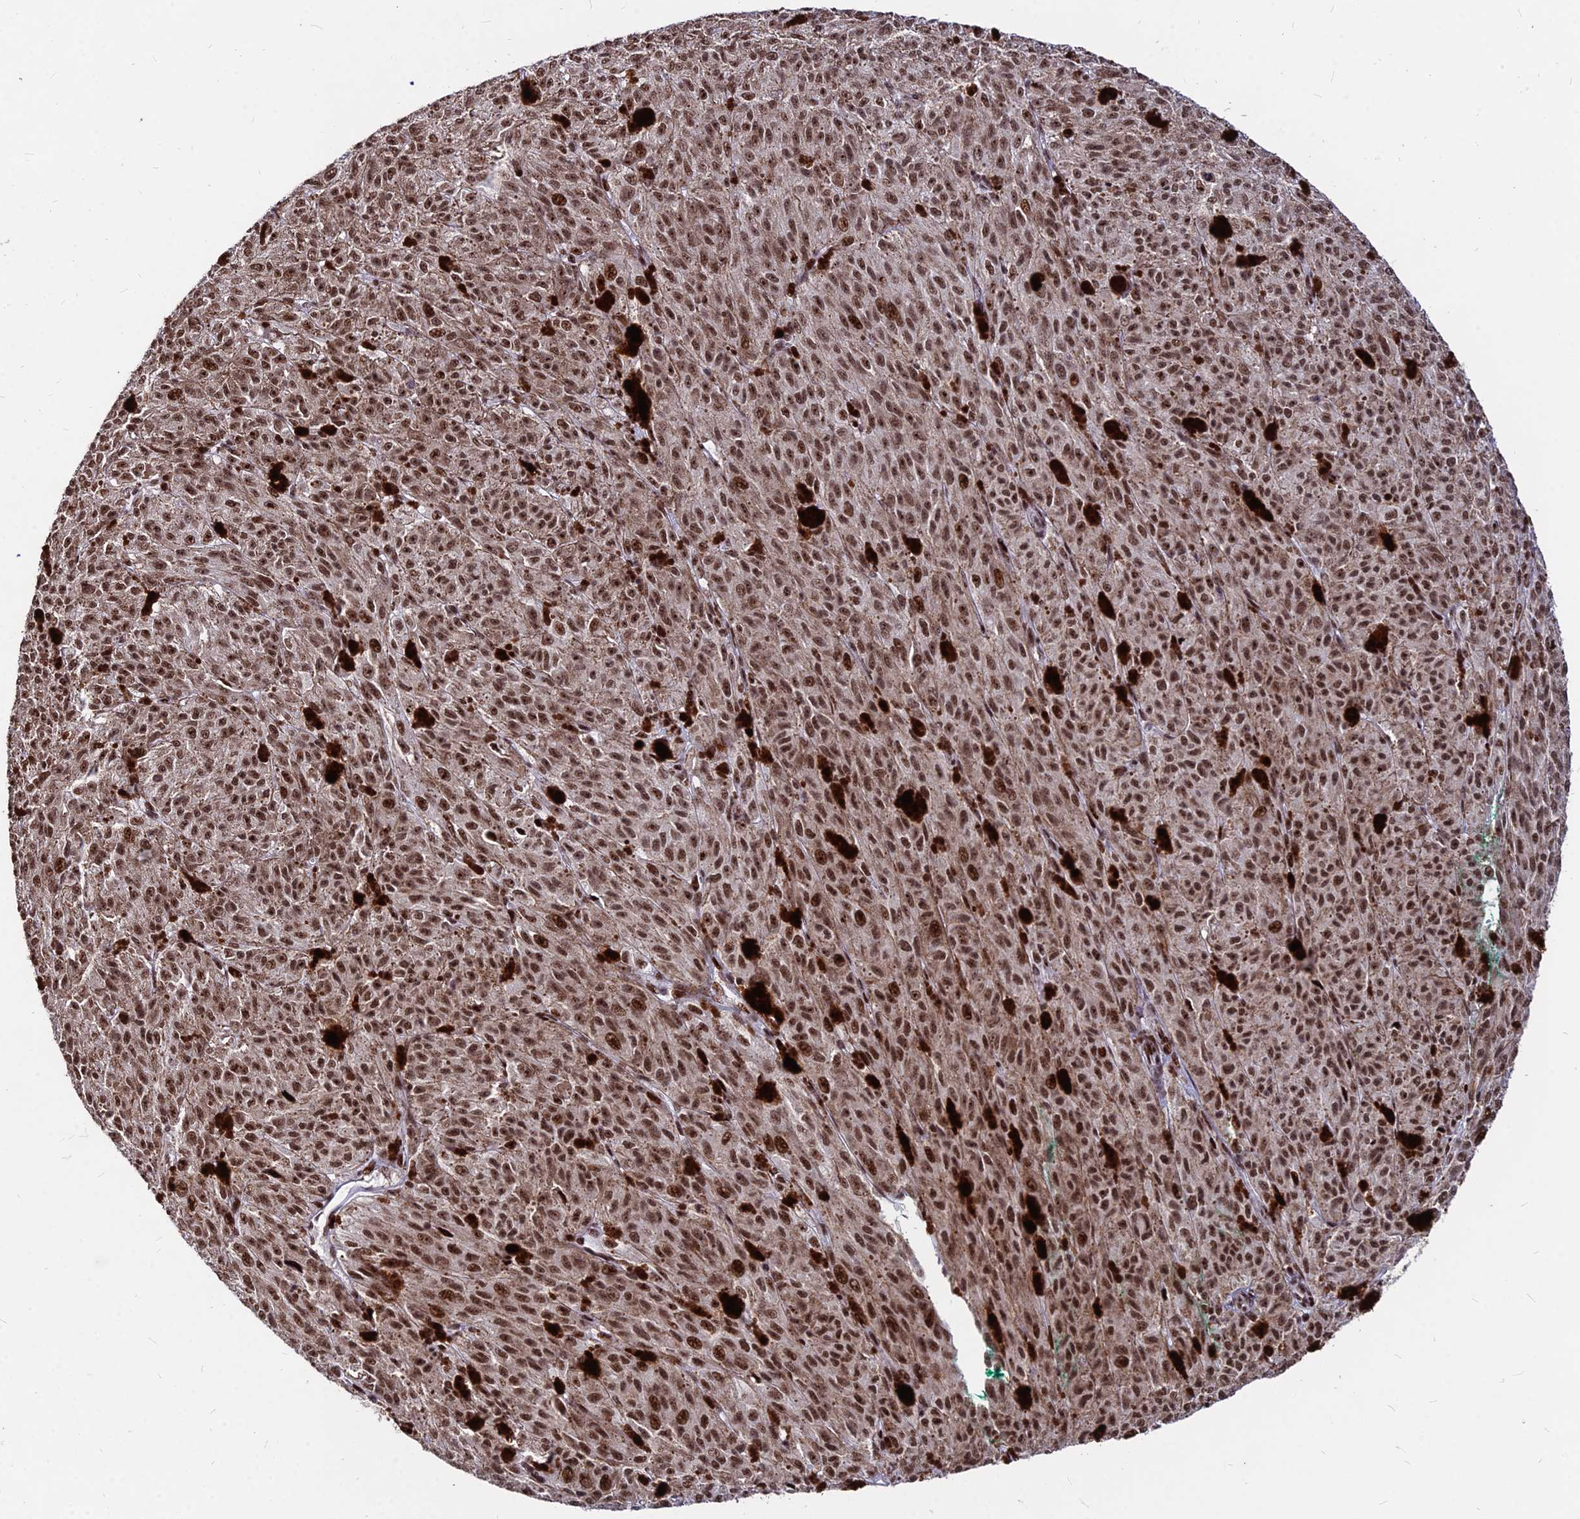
{"staining": {"intensity": "moderate", "quantity": ">75%", "location": "nuclear"}, "tissue": "melanoma", "cell_type": "Tumor cells", "image_type": "cancer", "snomed": [{"axis": "morphology", "description": "Malignant melanoma, NOS"}, {"axis": "topography", "description": "Skin"}], "caption": "Immunohistochemical staining of human melanoma demonstrates medium levels of moderate nuclear expression in approximately >75% of tumor cells. Immunohistochemistry stains the protein in brown and the nuclei are stained blue.", "gene": "ZBED4", "patient": {"sex": "female", "age": 52}}